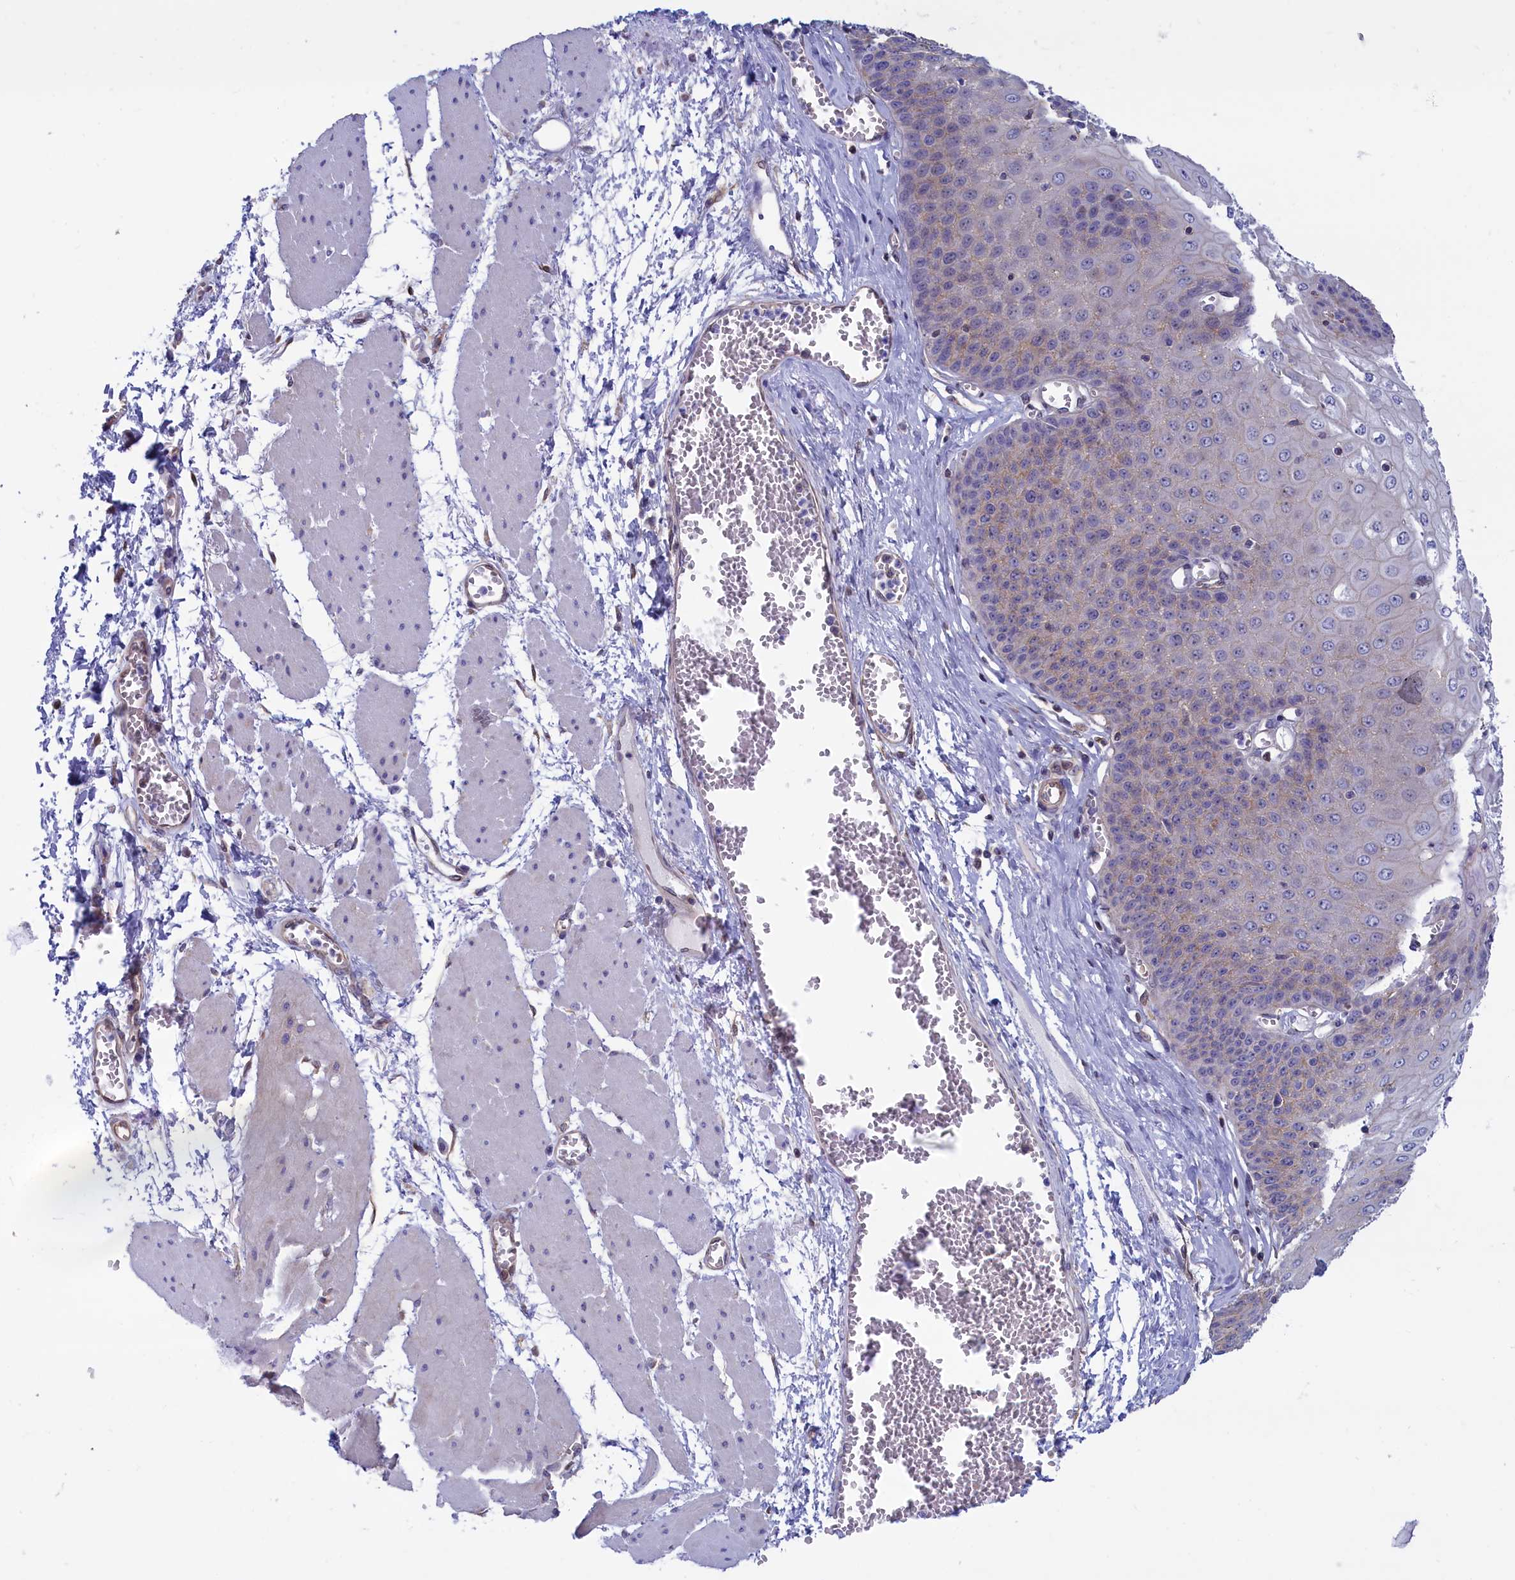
{"staining": {"intensity": "weak", "quantity": "<25%", "location": "cytoplasmic/membranous"}, "tissue": "esophagus", "cell_type": "Squamous epithelial cells", "image_type": "normal", "snomed": [{"axis": "morphology", "description": "Normal tissue, NOS"}, {"axis": "topography", "description": "Esophagus"}], "caption": "DAB (3,3'-diaminobenzidine) immunohistochemical staining of benign esophagus shows no significant staining in squamous epithelial cells. (DAB (3,3'-diaminobenzidine) immunohistochemistry visualized using brightfield microscopy, high magnification).", "gene": "ABCC12", "patient": {"sex": "male", "age": 60}}